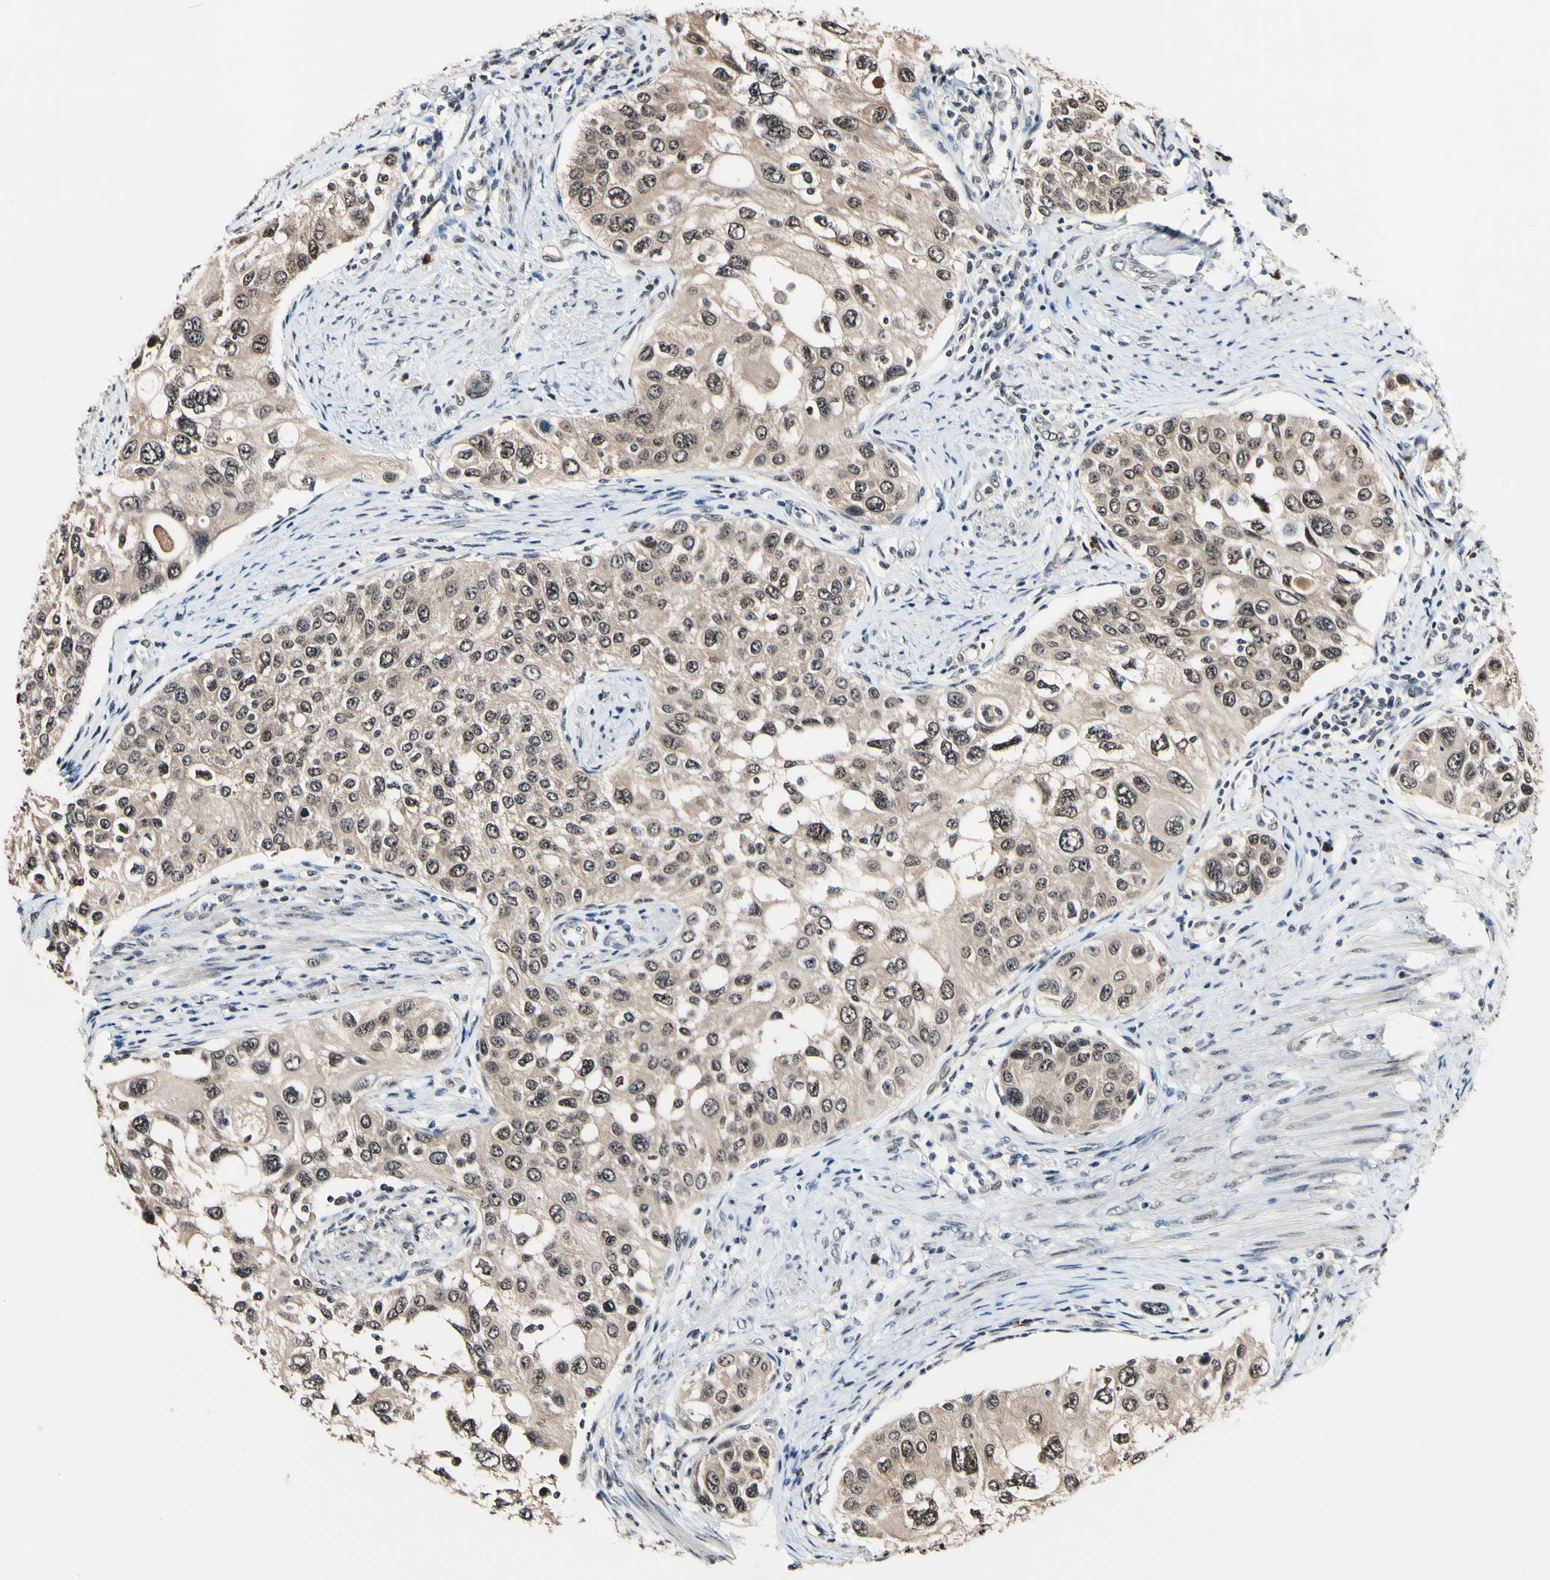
{"staining": {"intensity": "weak", "quantity": ">75%", "location": "cytoplasmic/membranous"}, "tissue": "urothelial cancer", "cell_type": "Tumor cells", "image_type": "cancer", "snomed": [{"axis": "morphology", "description": "Urothelial carcinoma, High grade"}, {"axis": "topography", "description": "Urinary bladder"}], "caption": "Protein expression analysis of urothelial cancer reveals weak cytoplasmic/membranous expression in approximately >75% of tumor cells.", "gene": "PSMD10", "patient": {"sex": "female", "age": 56}}